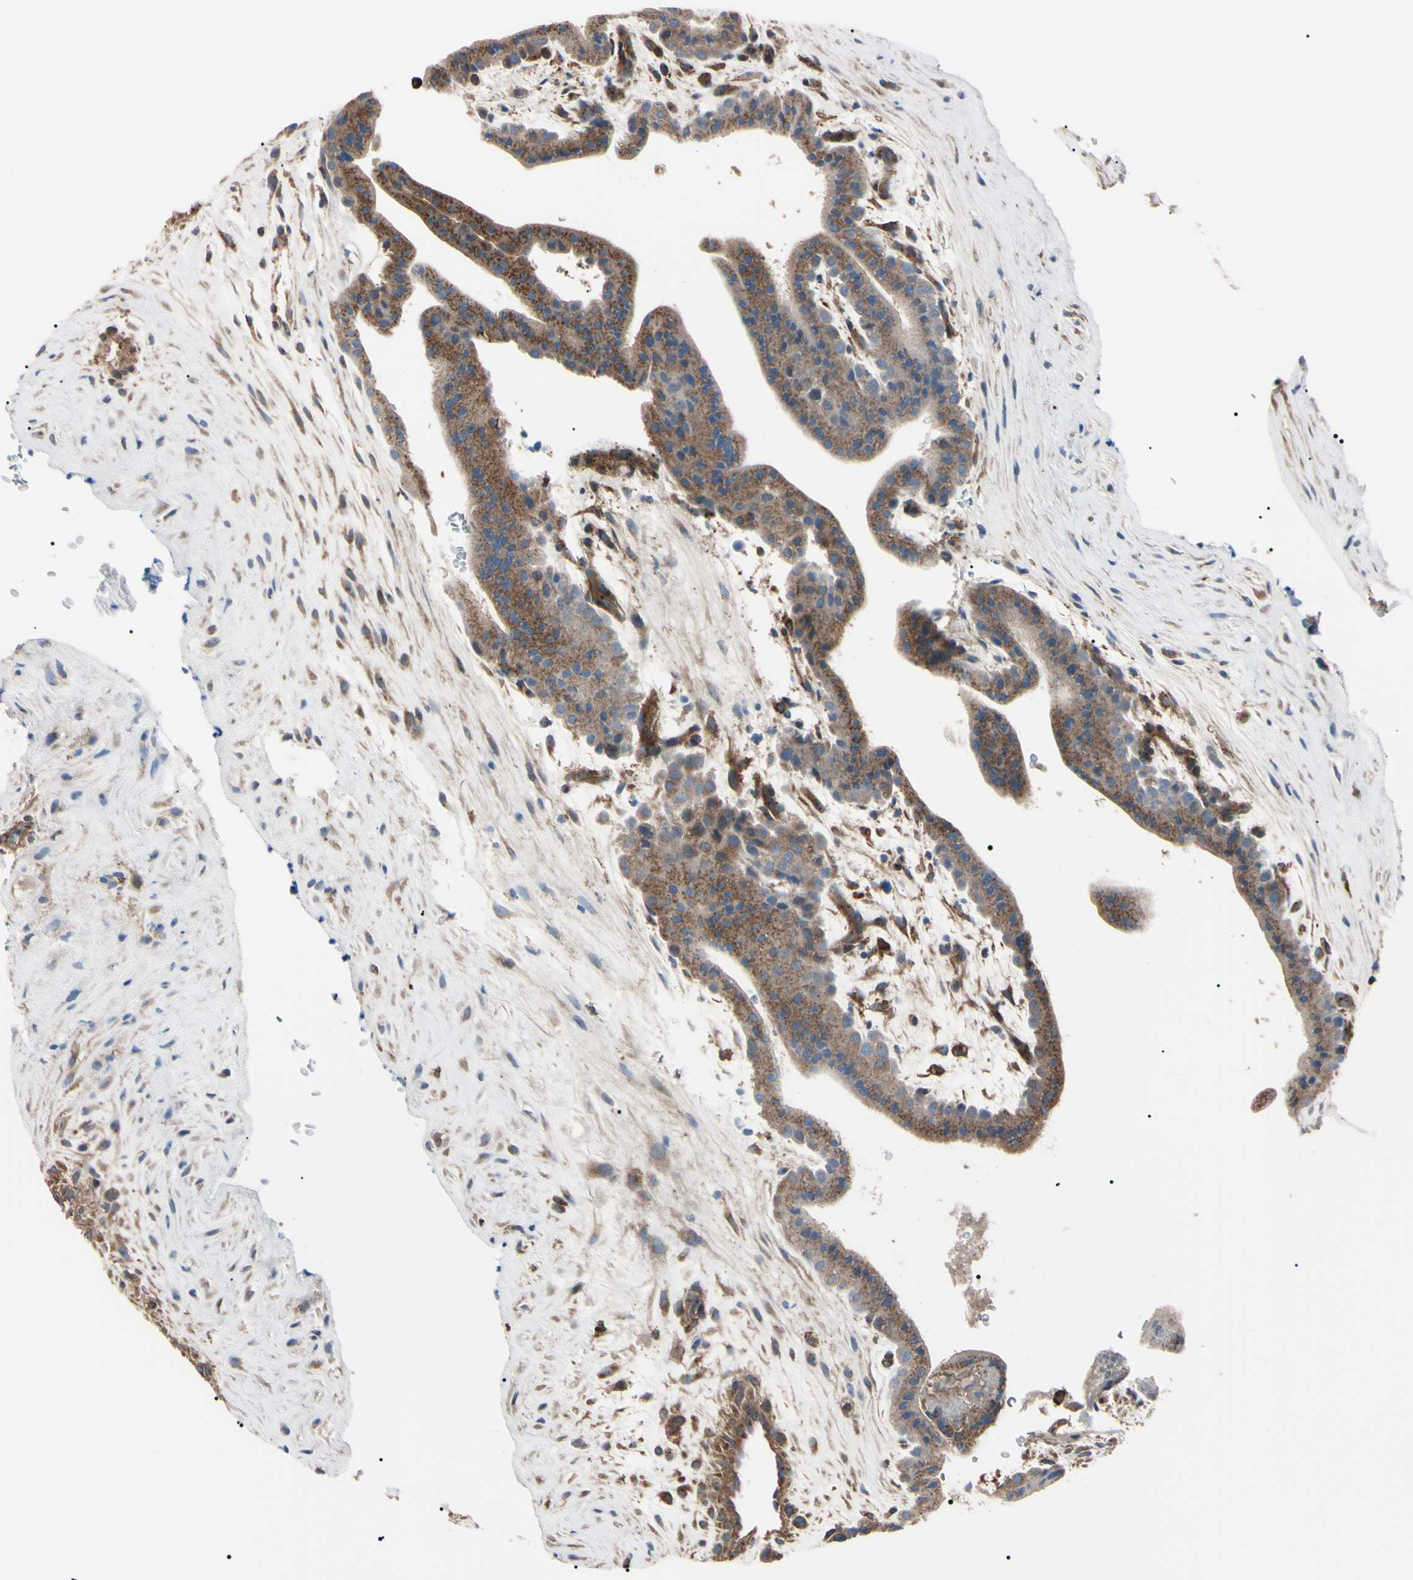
{"staining": {"intensity": "moderate", "quantity": ">75%", "location": "cytoplasmic/membranous"}, "tissue": "placenta", "cell_type": "Decidual cells", "image_type": "normal", "snomed": [{"axis": "morphology", "description": "Normal tissue, NOS"}, {"axis": "topography", "description": "Placenta"}], "caption": "IHC of unremarkable placenta reveals medium levels of moderate cytoplasmic/membranous positivity in approximately >75% of decidual cells. (Brightfield microscopy of DAB IHC at high magnification).", "gene": "PRKACA", "patient": {"sex": "female", "age": 35}}